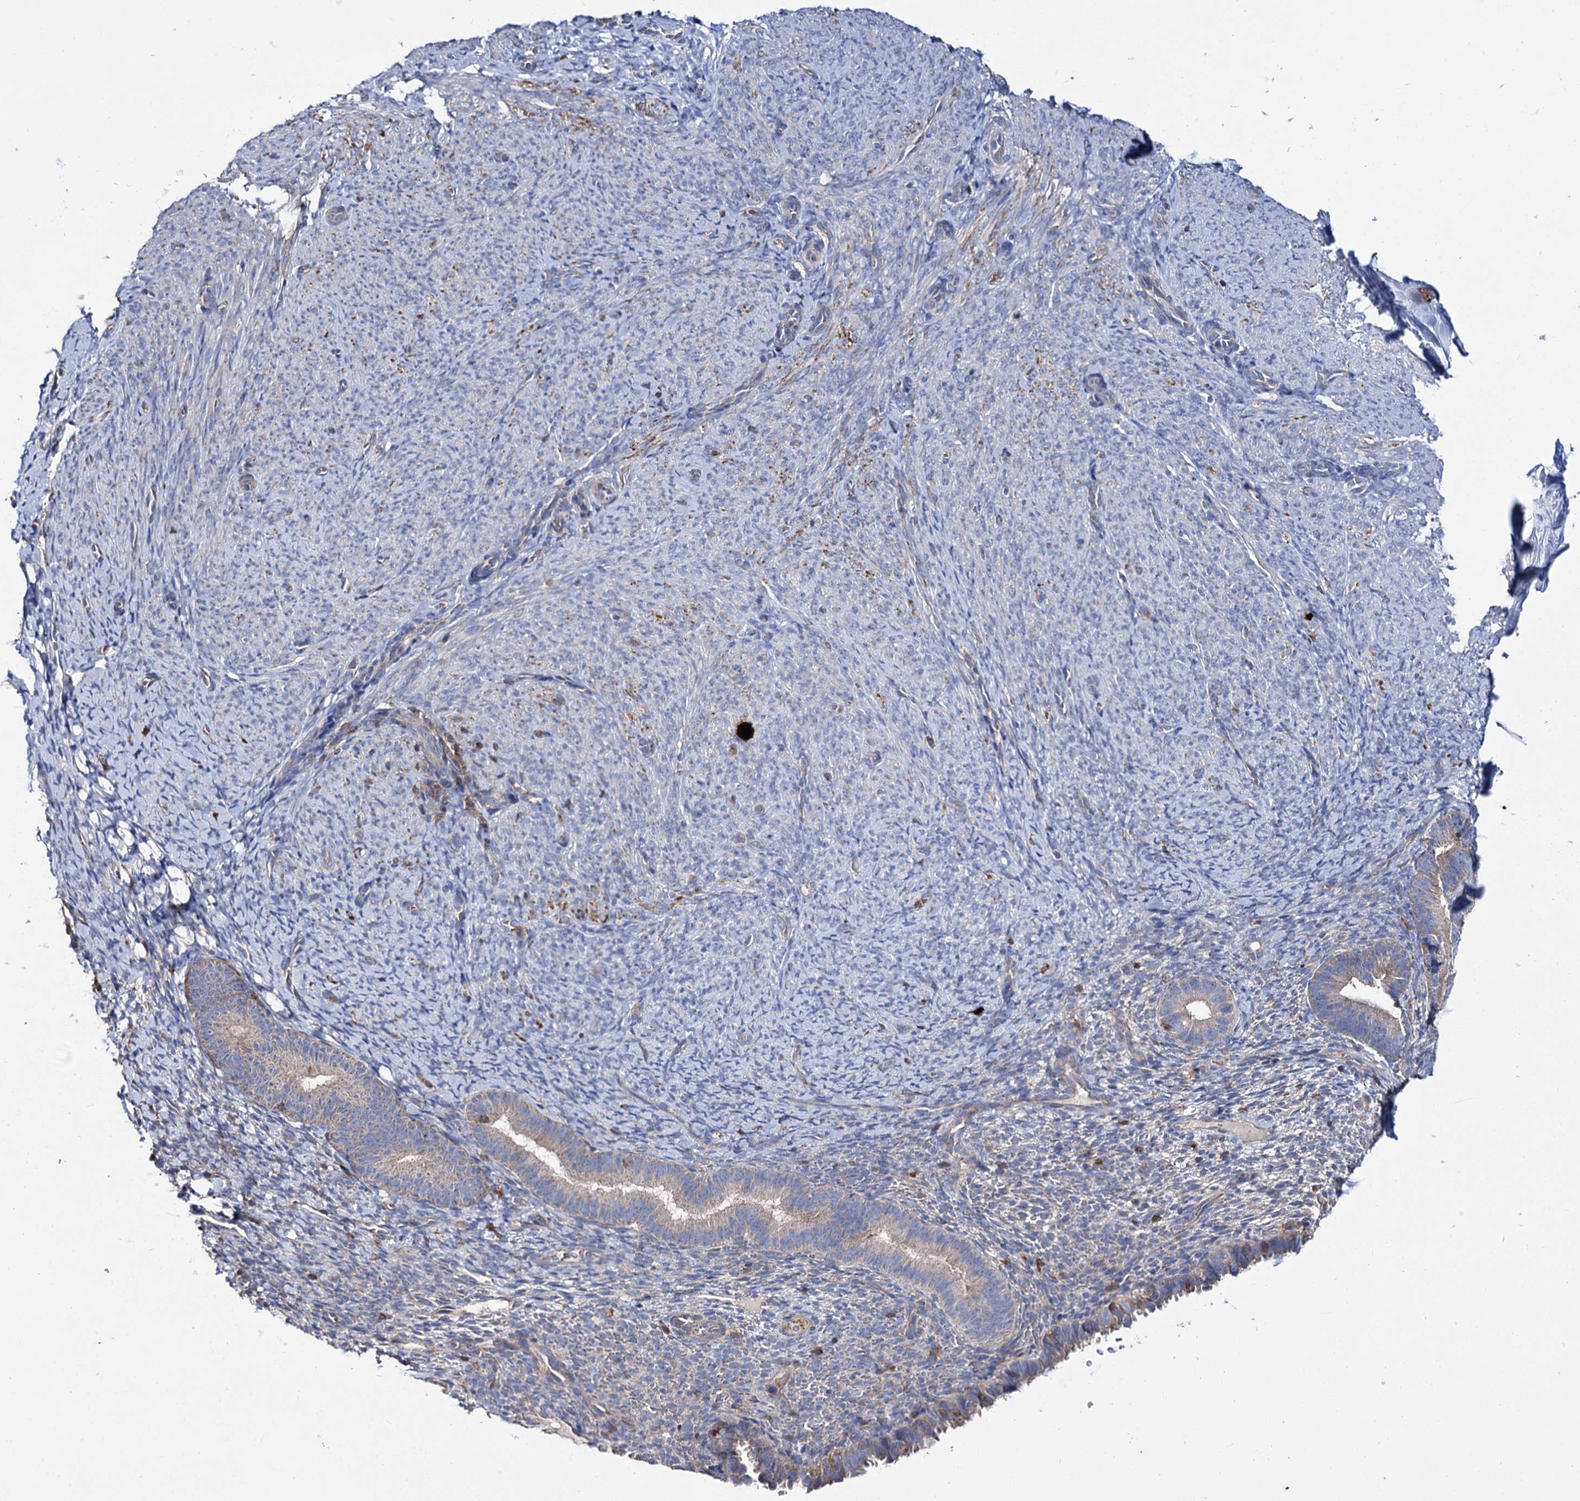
{"staining": {"intensity": "negative", "quantity": "none", "location": "none"}, "tissue": "endometrium", "cell_type": "Cells in endometrial stroma", "image_type": "normal", "snomed": [{"axis": "morphology", "description": "Normal tissue, NOS"}, {"axis": "topography", "description": "Endometrium"}], "caption": "Endometrium stained for a protein using IHC shows no staining cells in endometrial stroma.", "gene": "UBASH3B", "patient": {"sex": "female", "age": 65}}